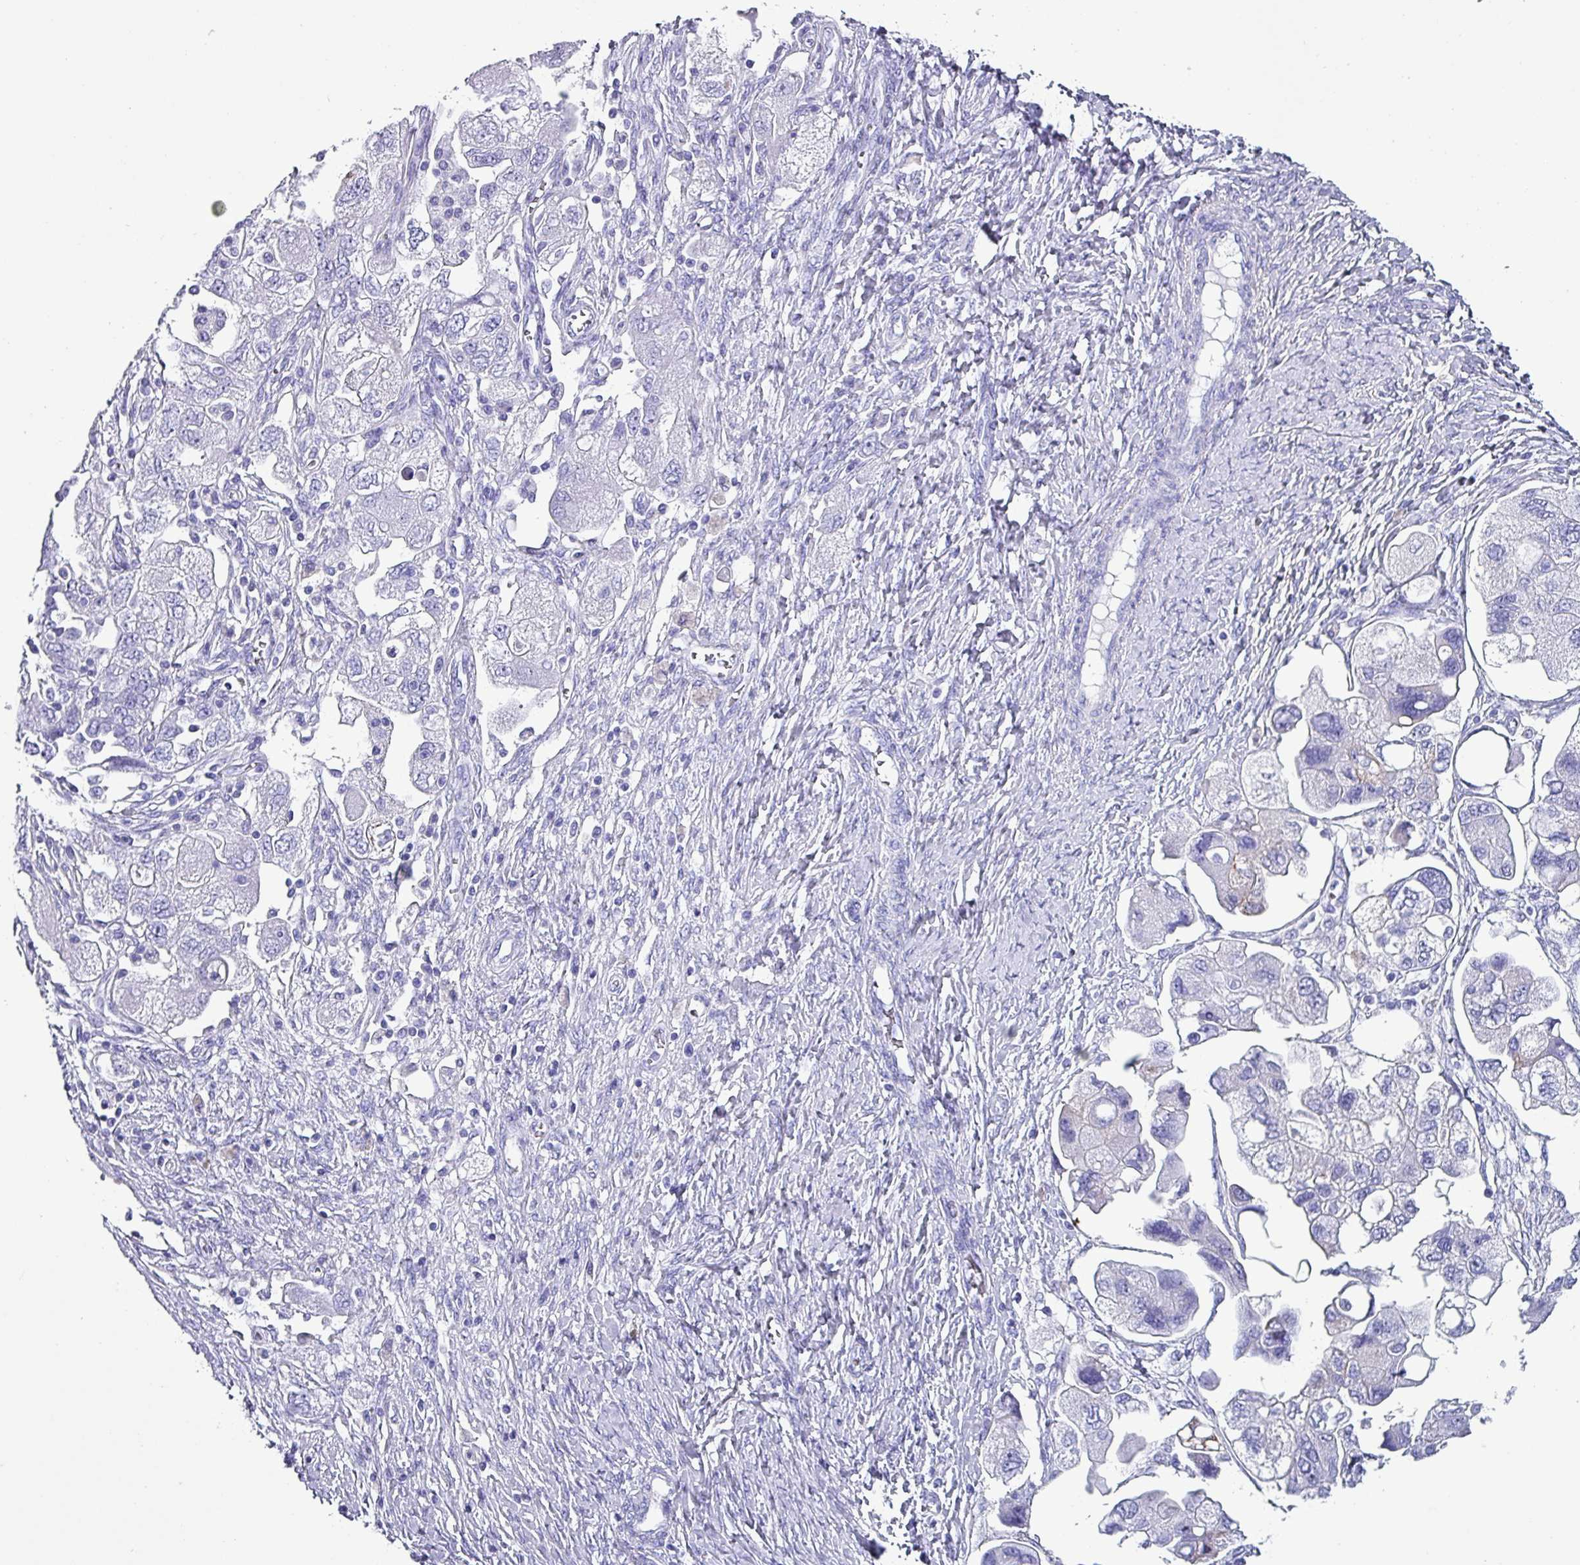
{"staining": {"intensity": "negative", "quantity": "none", "location": "none"}, "tissue": "ovarian cancer", "cell_type": "Tumor cells", "image_type": "cancer", "snomed": [{"axis": "morphology", "description": "Carcinoma, NOS"}, {"axis": "morphology", "description": "Cystadenocarcinoma, serous, NOS"}, {"axis": "topography", "description": "Ovary"}], "caption": "A high-resolution histopathology image shows IHC staining of ovarian carcinoma, which shows no significant expression in tumor cells. (DAB immunohistochemistry (IHC), high magnification).", "gene": "KRT6C", "patient": {"sex": "female", "age": 69}}